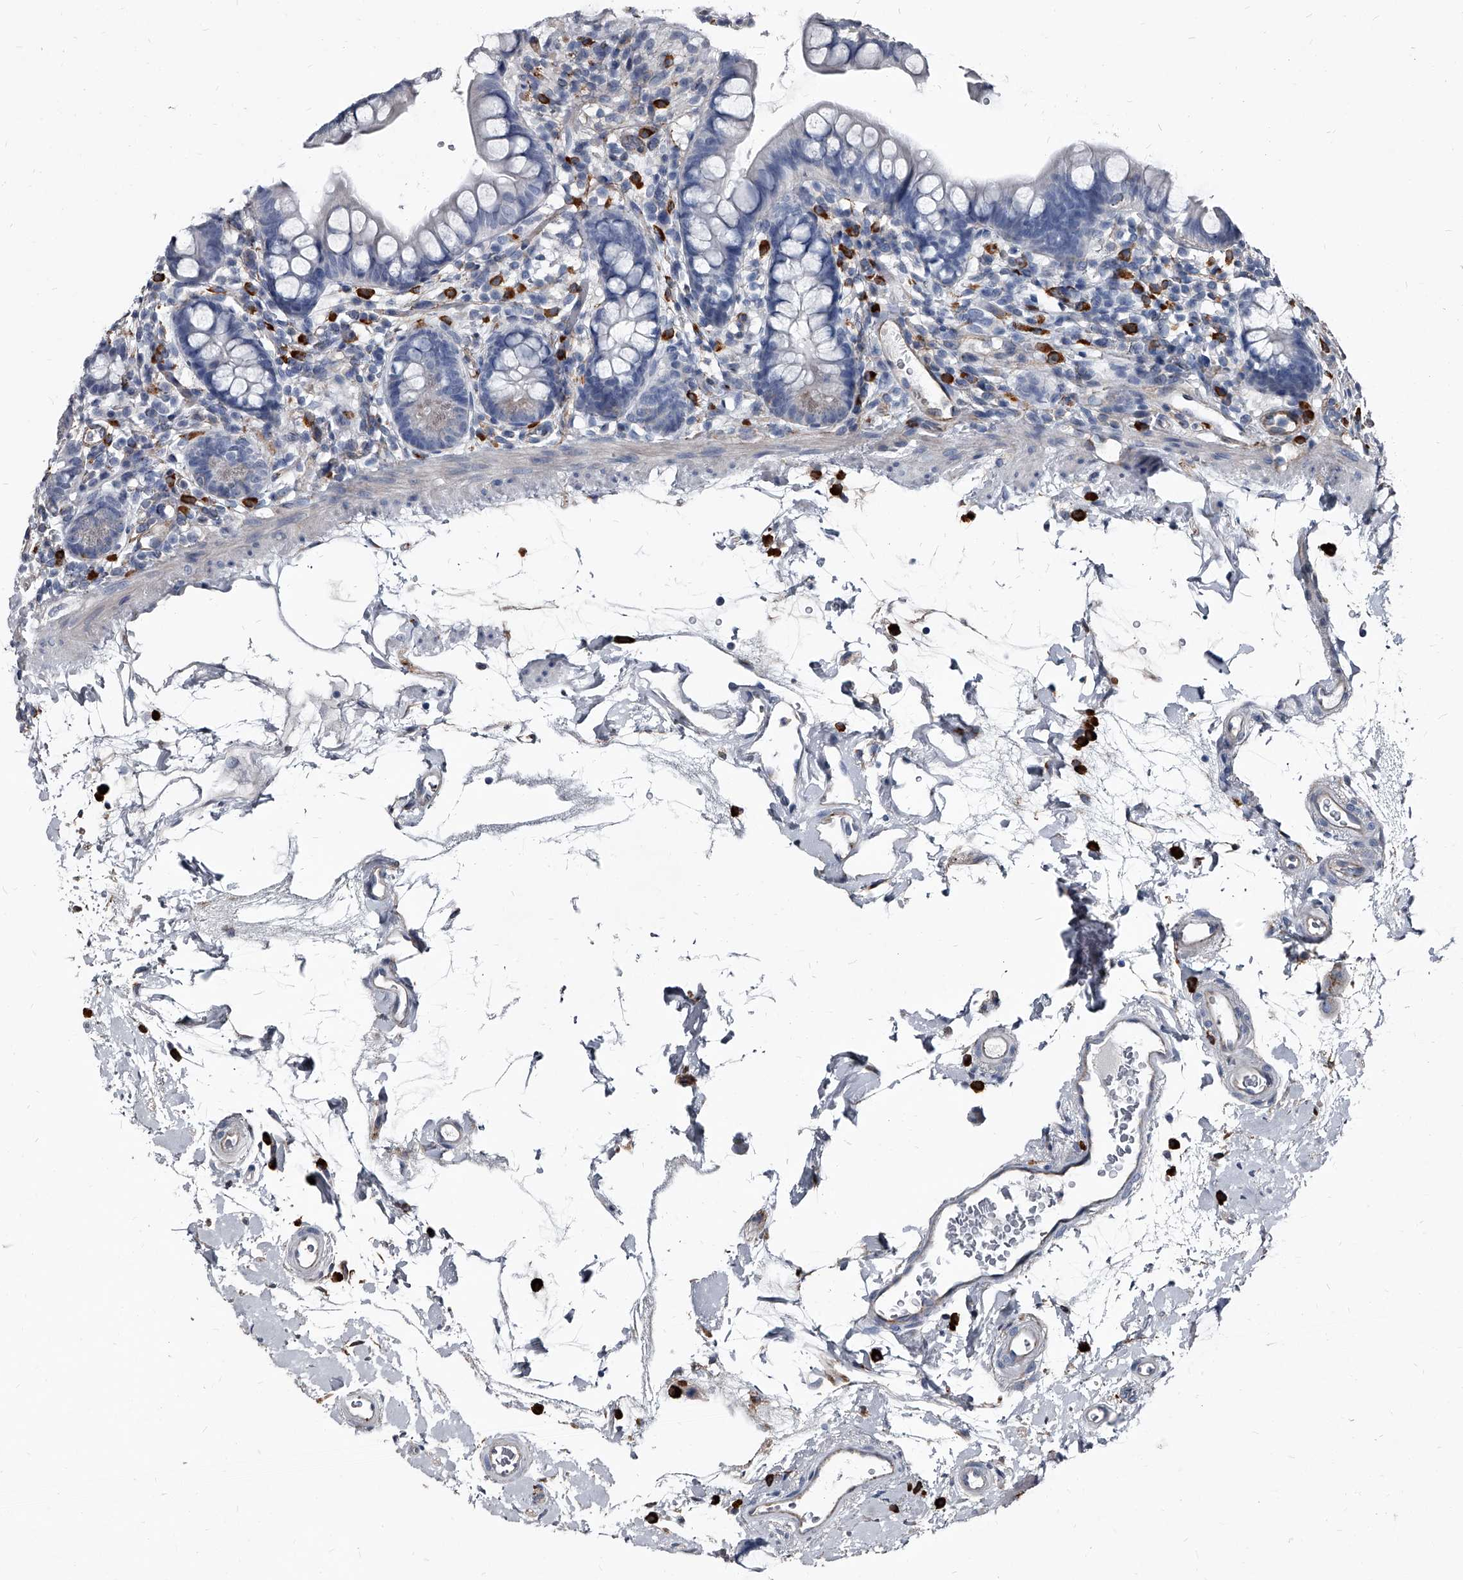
{"staining": {"intensity": "negative", "quantity": "none", "location": "none"}, "tissue": "small intestine", "cell_type": "Glandular cells", "image_type": "normal", "snomed": [{"axis": "morphology", "description": "Normal tissue, NOS"}, {"axis": "topography", "description": "Small intestine"}], "caption": "Immunohistochemistry (IHC) of normal small intestine reveals no positivity in glandular cells. Nuclei are stained in blue.", "gene": "PGLYRP3", "patient": {"sex": "female", "age": 84}}